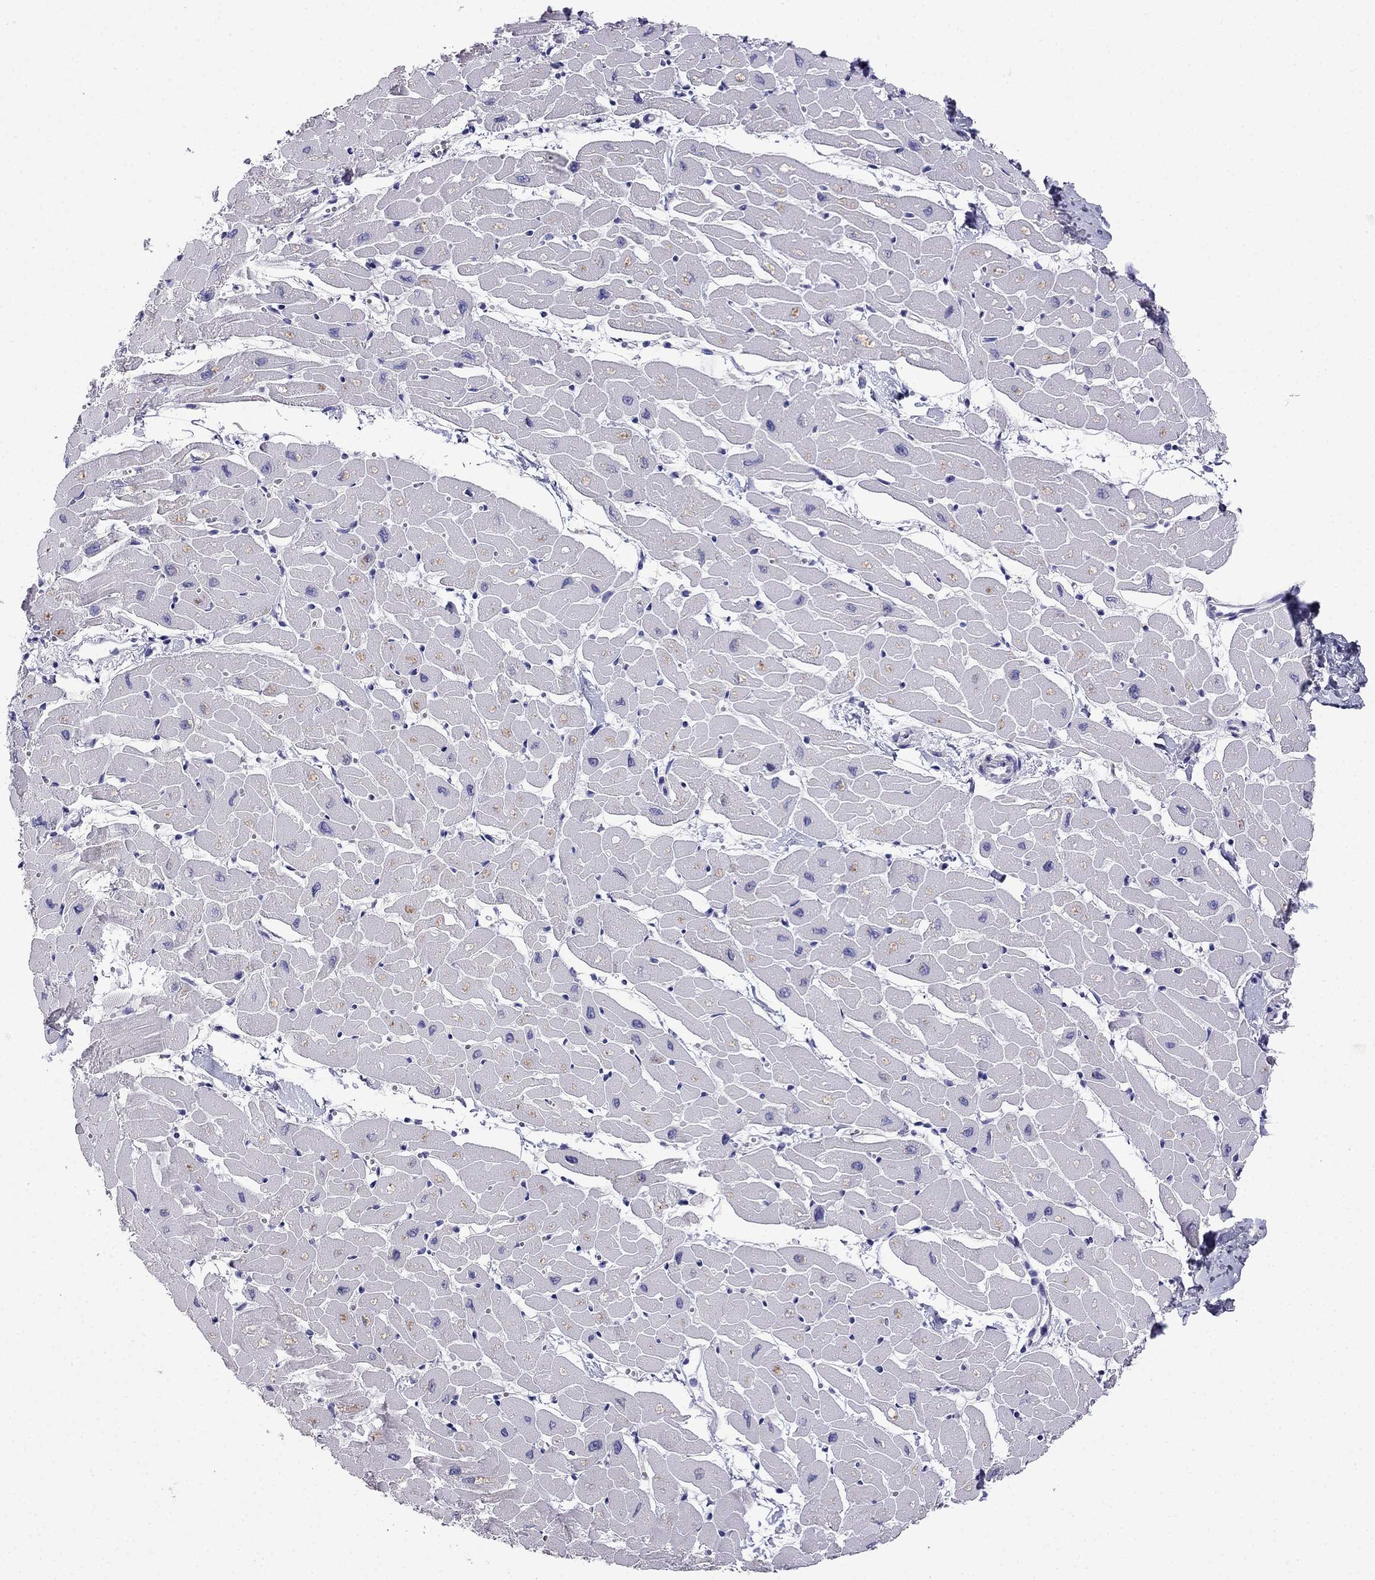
{"staining": {"intensity": "negative", "quantity": "none", "location": "none"}, "tissue": "heart muscle", "cell_type": "Cardiomyocytes", "image_type": "normal", "snomed": [{"axis": "morphology", "description": "Normal tissue, NOS"}, {"axis": "topography", "description": "Heart"}], "caption": "A high-resolution histopathology image shows IHC staining of benign heart muscle, which exhibits no significant staining in cardiomyocytes.", "gene": "SCNN1D", "patient": {"sex": "male", "age": 57}}